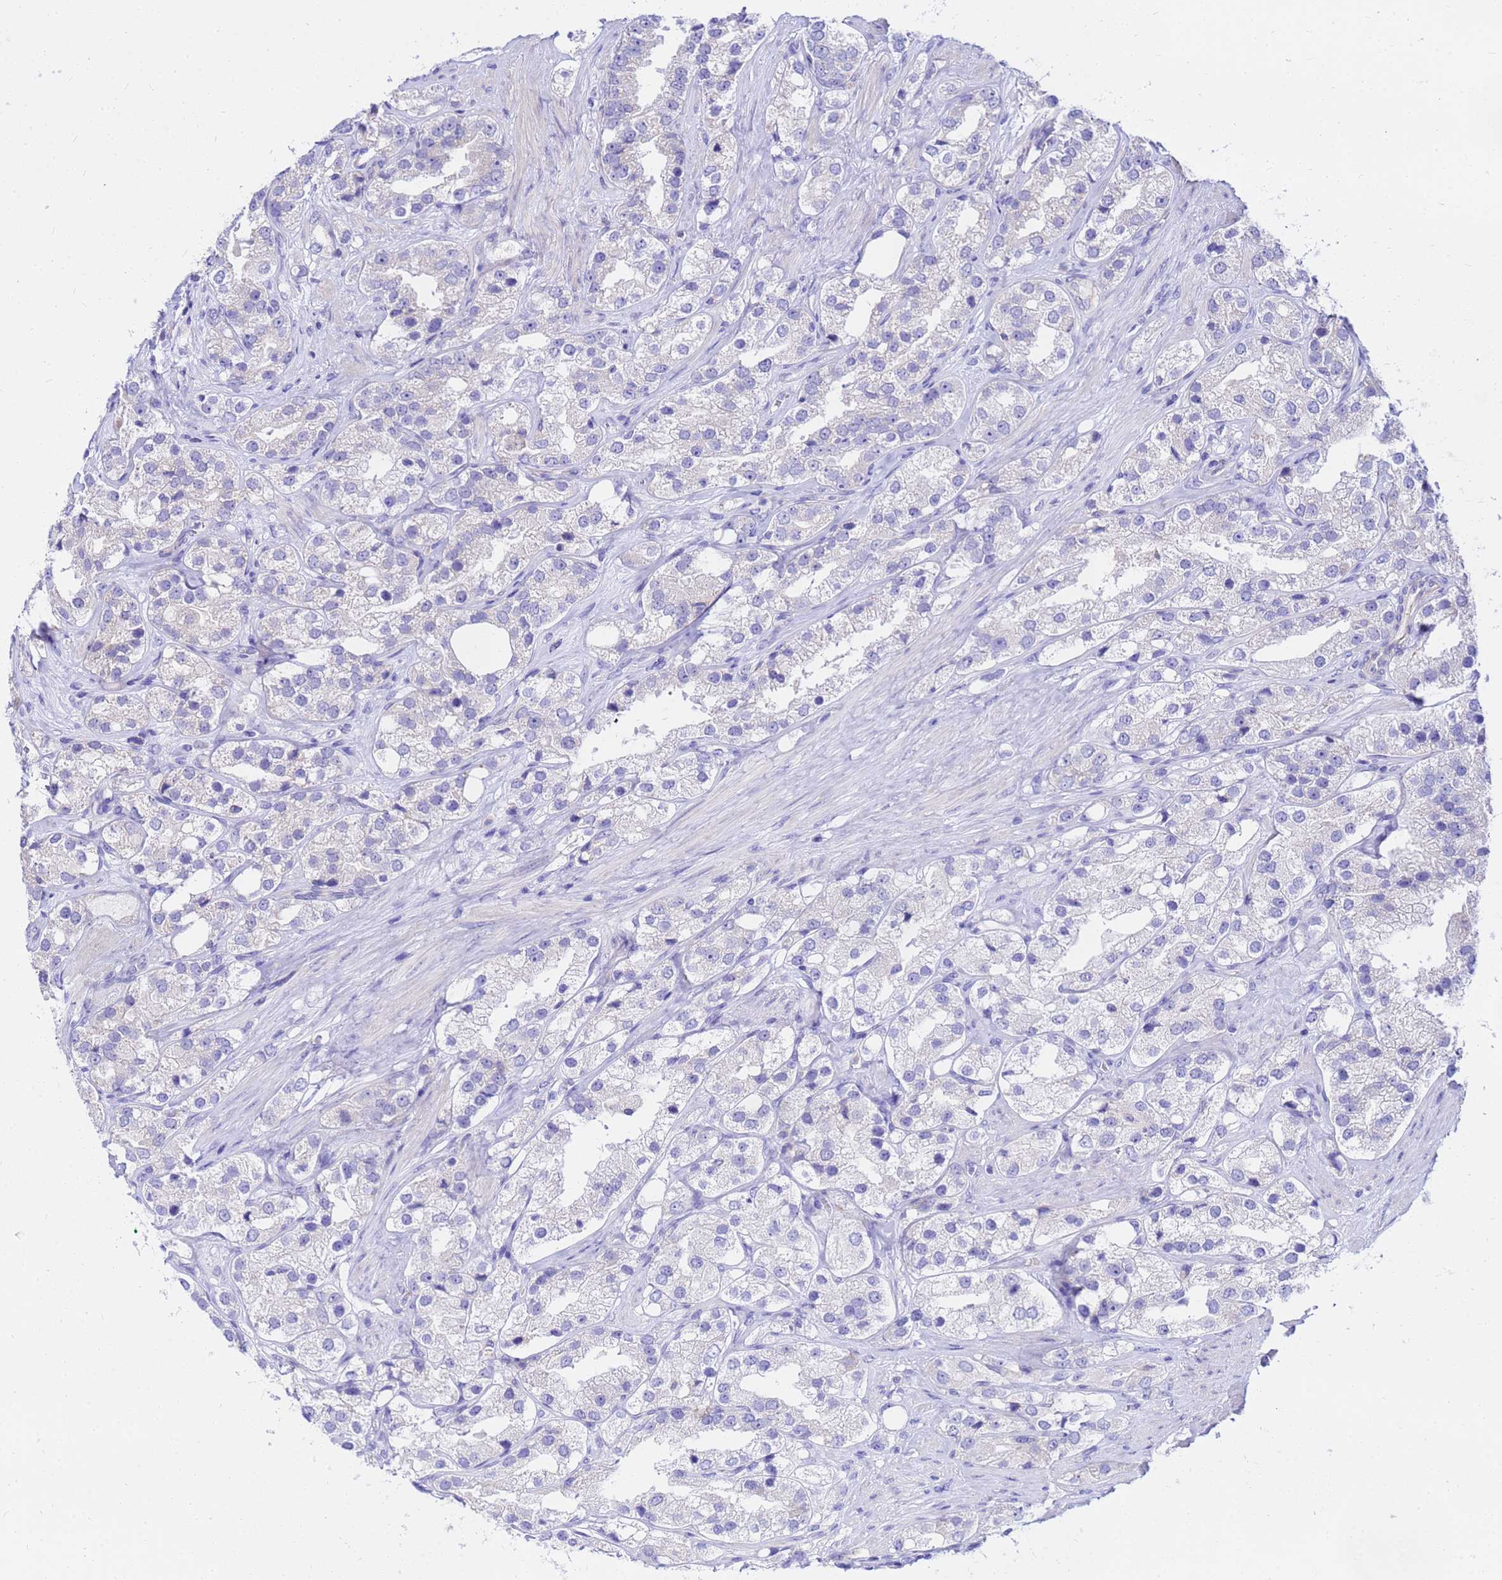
{"staining": {"intensity": "negative", "quantity": "none", "location": "none"}, "tissue": "prostate cancer", "cell_type": "Tumor cells", "image_type": "cancer", "snomed": [{"axis": "morphology", "description": "Adenocarcinoma, NOS"}, {"axis": "topography", "description": "Prostate"}], "caption": "Micrograph shows no significant protein positivity in tumor cells of prostate cancer (adenocarcinoma).", "gene": "HERC5", "patient": {"sex": "male", "age": 79}}